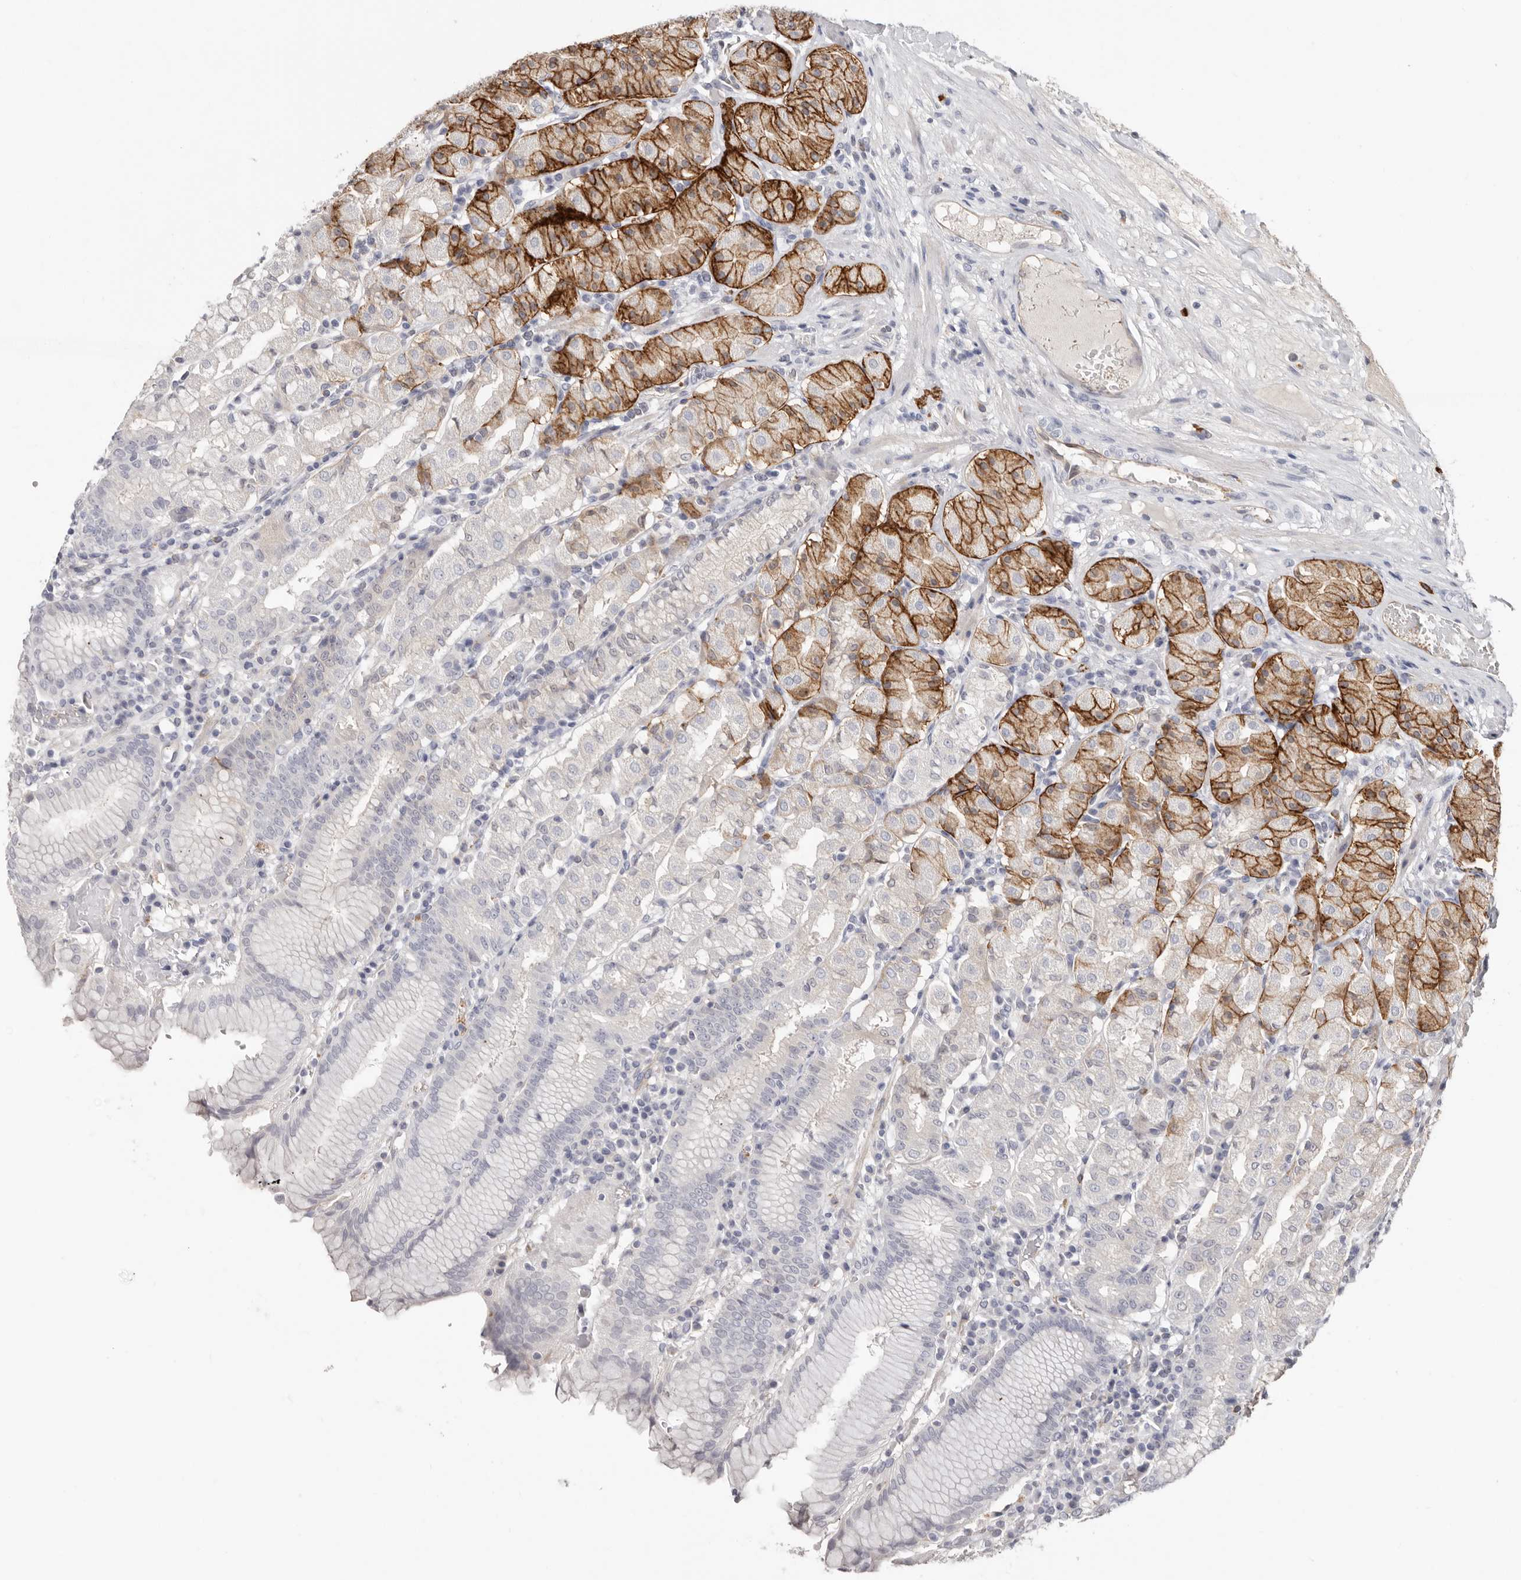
{"staining": {"intensity": "moderate", "quantity": "<25%", "location": "cytoplasmic/membranous"}, "tissue": "stomach", "cell_type": "Glandular cells", "image_type": "normal", "snomed": [{"axis": "morphology", "description": "Normal tissue, NOS"}, {"axis": "topography", "description": "Stomach"}, {"axis": "topography", "description": "Stomach, lower"}], "caption": "Moderate cytoplasmic/membranous expression for a protein is appreciated in approximately <25% of glandular cells of unremarkable stomach using immunohistochemistry (IHC).", "gene": "PKDCC", "patient": {"sex": "female", "age": 56}}